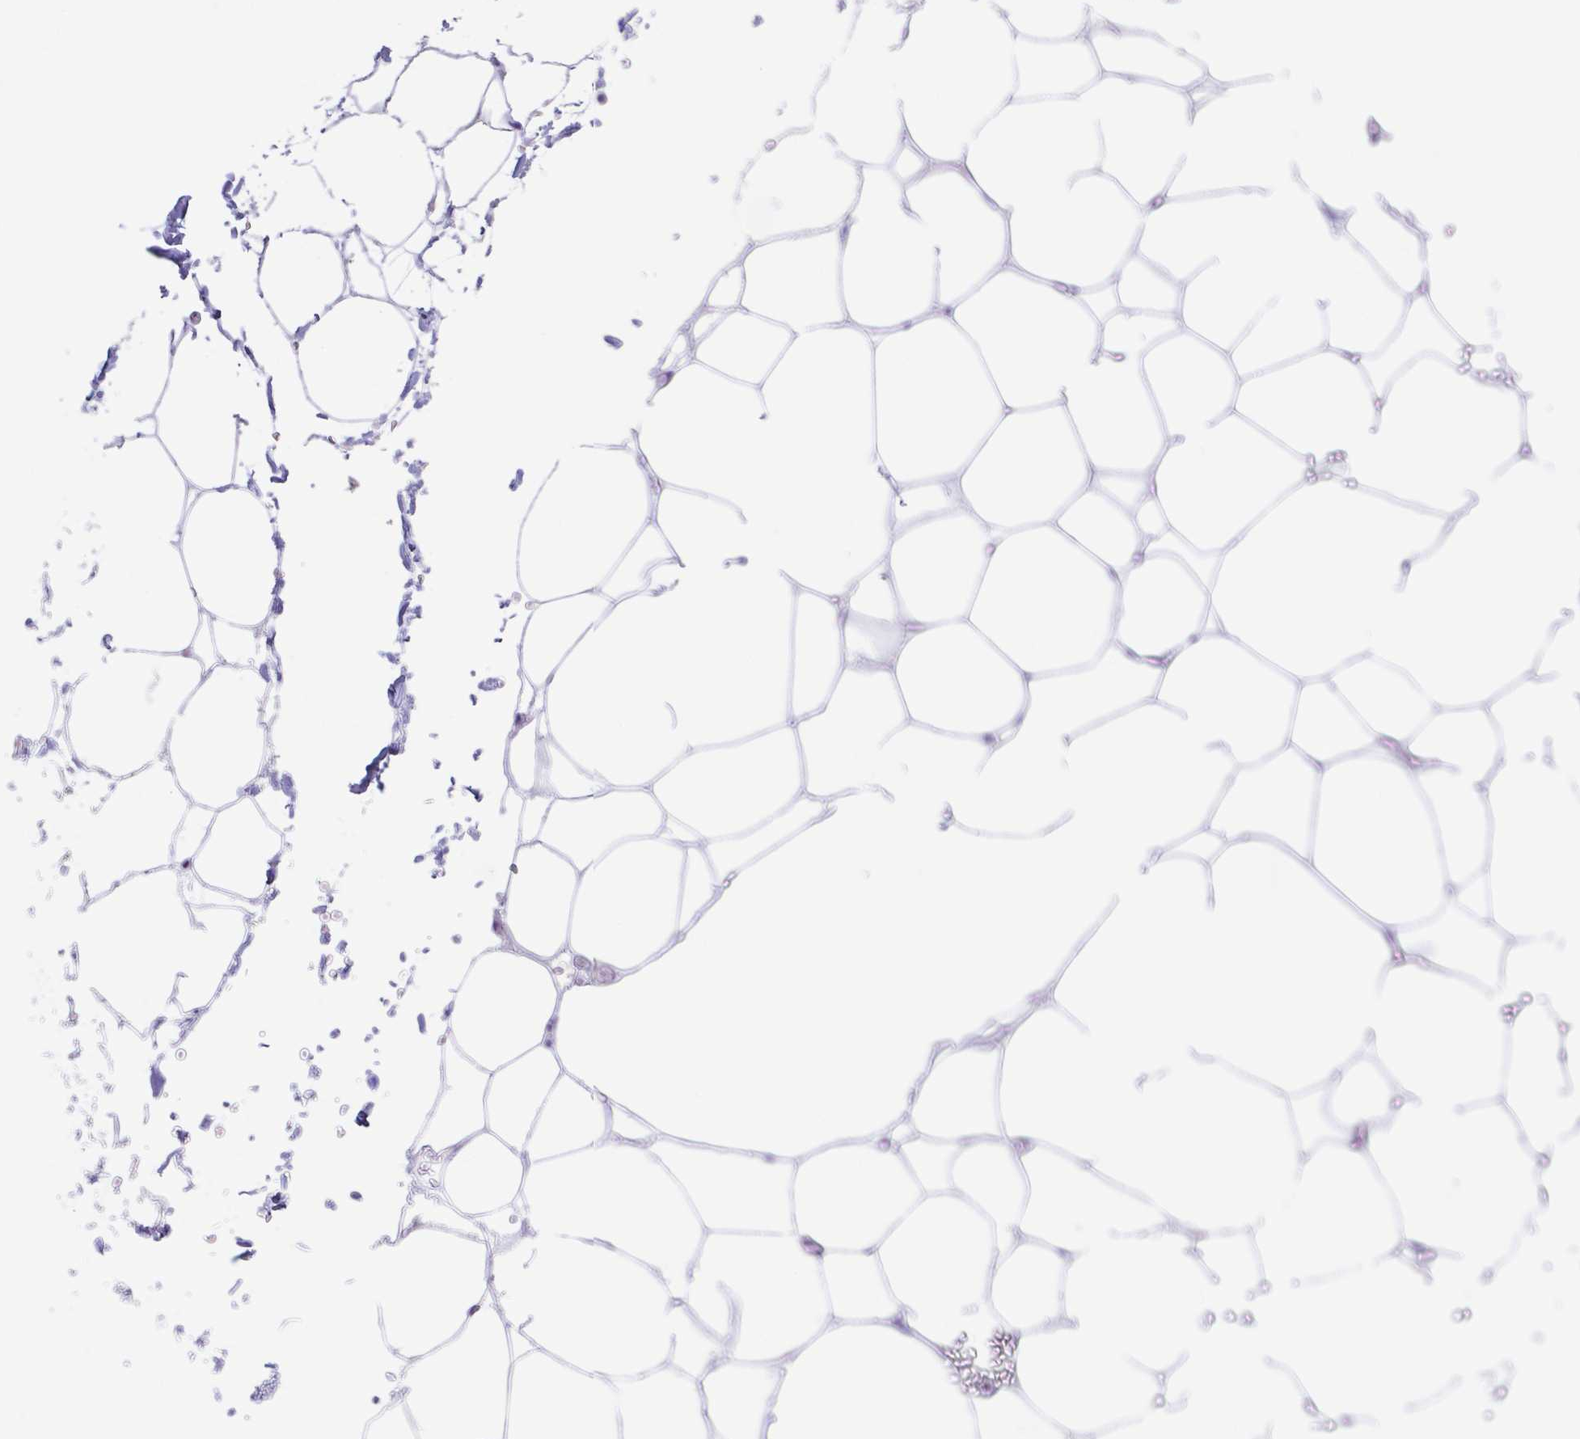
{"staining": {"intensity": "negative", "quantity": "none", "location": "none"}, "tissue": "adipose tissue", "cell_type": "Adipocytes", "image_type": "normal", "snomed": [{"axis": "morphology", "description": "Normal tissue, NOS"}, {"axis": "topography", "description": "Adipose tissue"}, {"axis": "topography", "description": "Vascular tissue"}, {"axis": "topography", "description": "Rectum"}, {"axis": "topography", "description": "Peripheral nerve tissue"}], "caption": "Immunohistochemical staining of benign human adipose tissue reveals no significant staining in adipocytes. The staining was performed using DAB (3,3'-diaminobenzidine) to visualize the protein expression in brown, while the nuclei were stained in blue with hematoxylin (Magnification: 20x).", "gene": "ARPP21", "patient": {"sex": "female", "age": 69}}